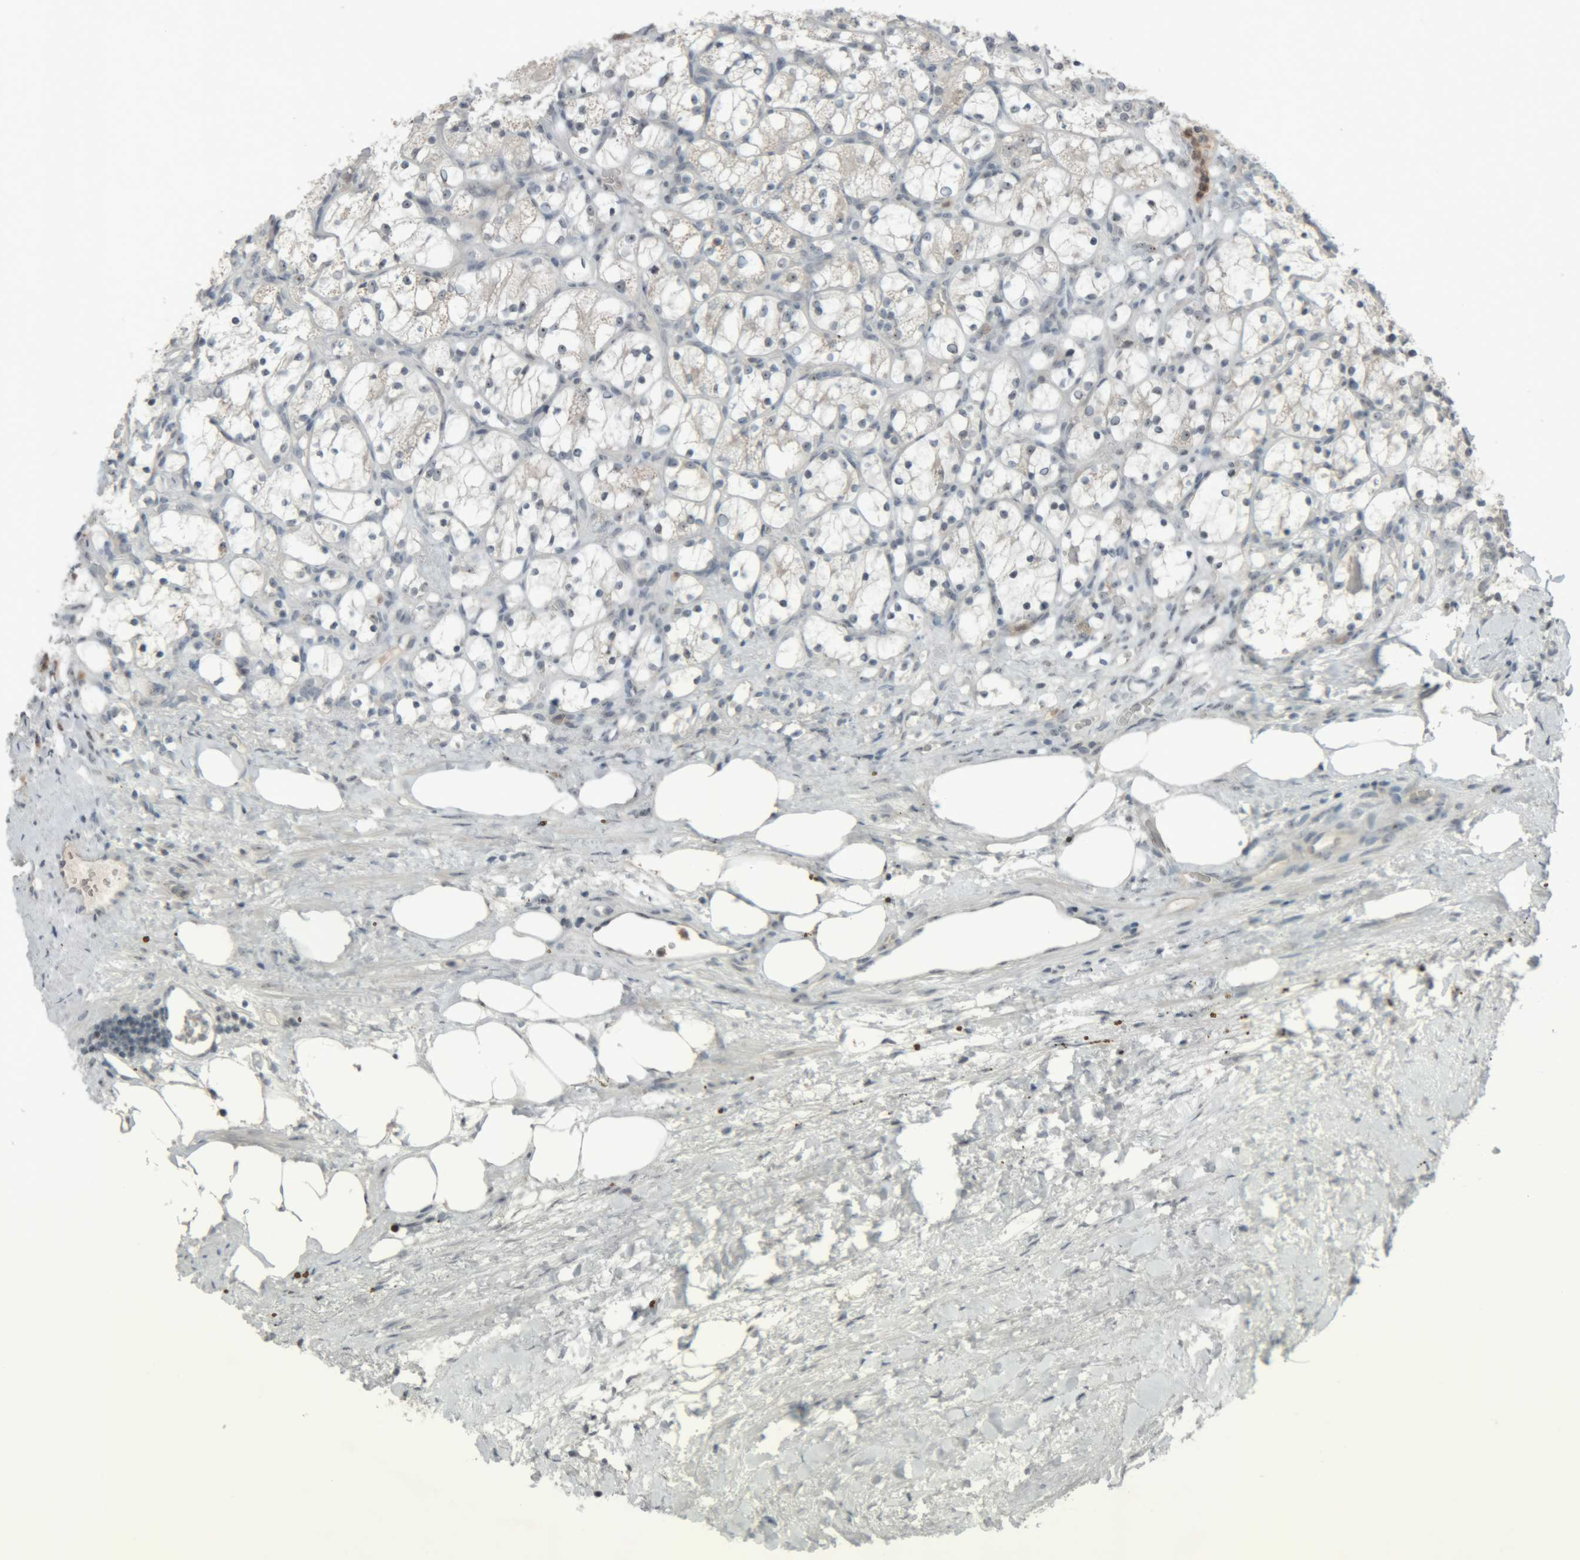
{"staining": {"intensity": "negative", "quantity": "none", "location": "none"}, "tissue": "renal cancer", "cell_type": "Tumor cells", "image_type": "cancer", "snomed": [{"axis": "morphology", "description": "Adenocarcinoma, NOS"}, {"axis": "topography", "description": "Kidney"}], "caption": "This is an immunohistochemistry histopathology image of adenocarcinoma (renal). There is no positivity in tumor cells.", "gene": "RPF1", "patient": {"sex": "female", "age": 69}}